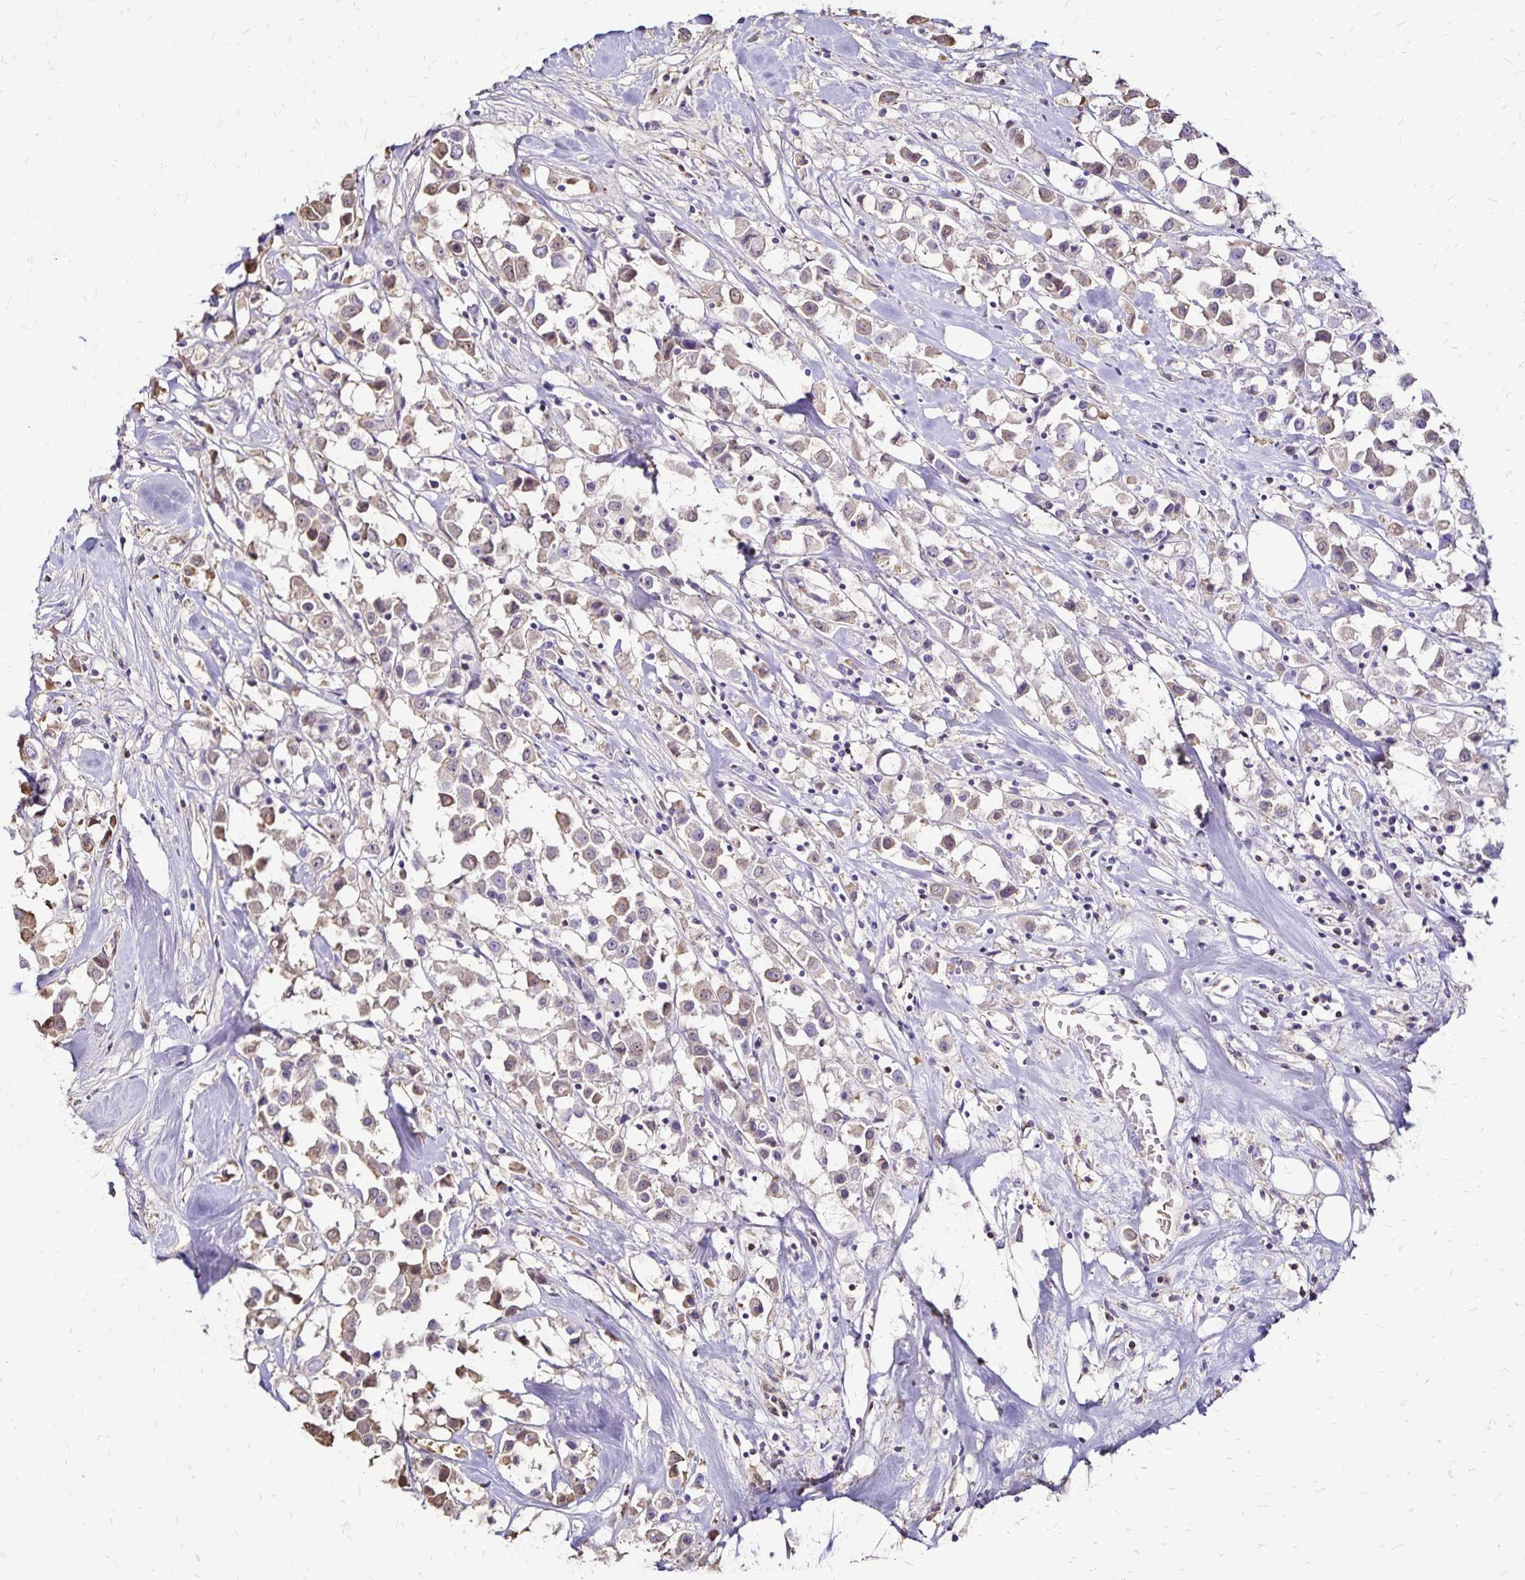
{"staining": {"intensity": "weak", "quantity": "25%-75%", "location": "cytoplasmic/membranous"}, "tissue": "breast cancer", "cell_type": "Tumor cells", "image_type": "cancer", "snomed": [{"axis": "morphology", "description": "Duct carcinoma"}, {"axis": "topography", "description": "Breast"}], "caption": "An image showing weak cytoplasmic/membranous staining in approximately 25%-75% of tumor cells in infiltrating ductal carcinoma (breast), as visualized by brown immunohistochemical staining.", "gene": "KISS1", "patient": {"sex": "female", "age": 61}}